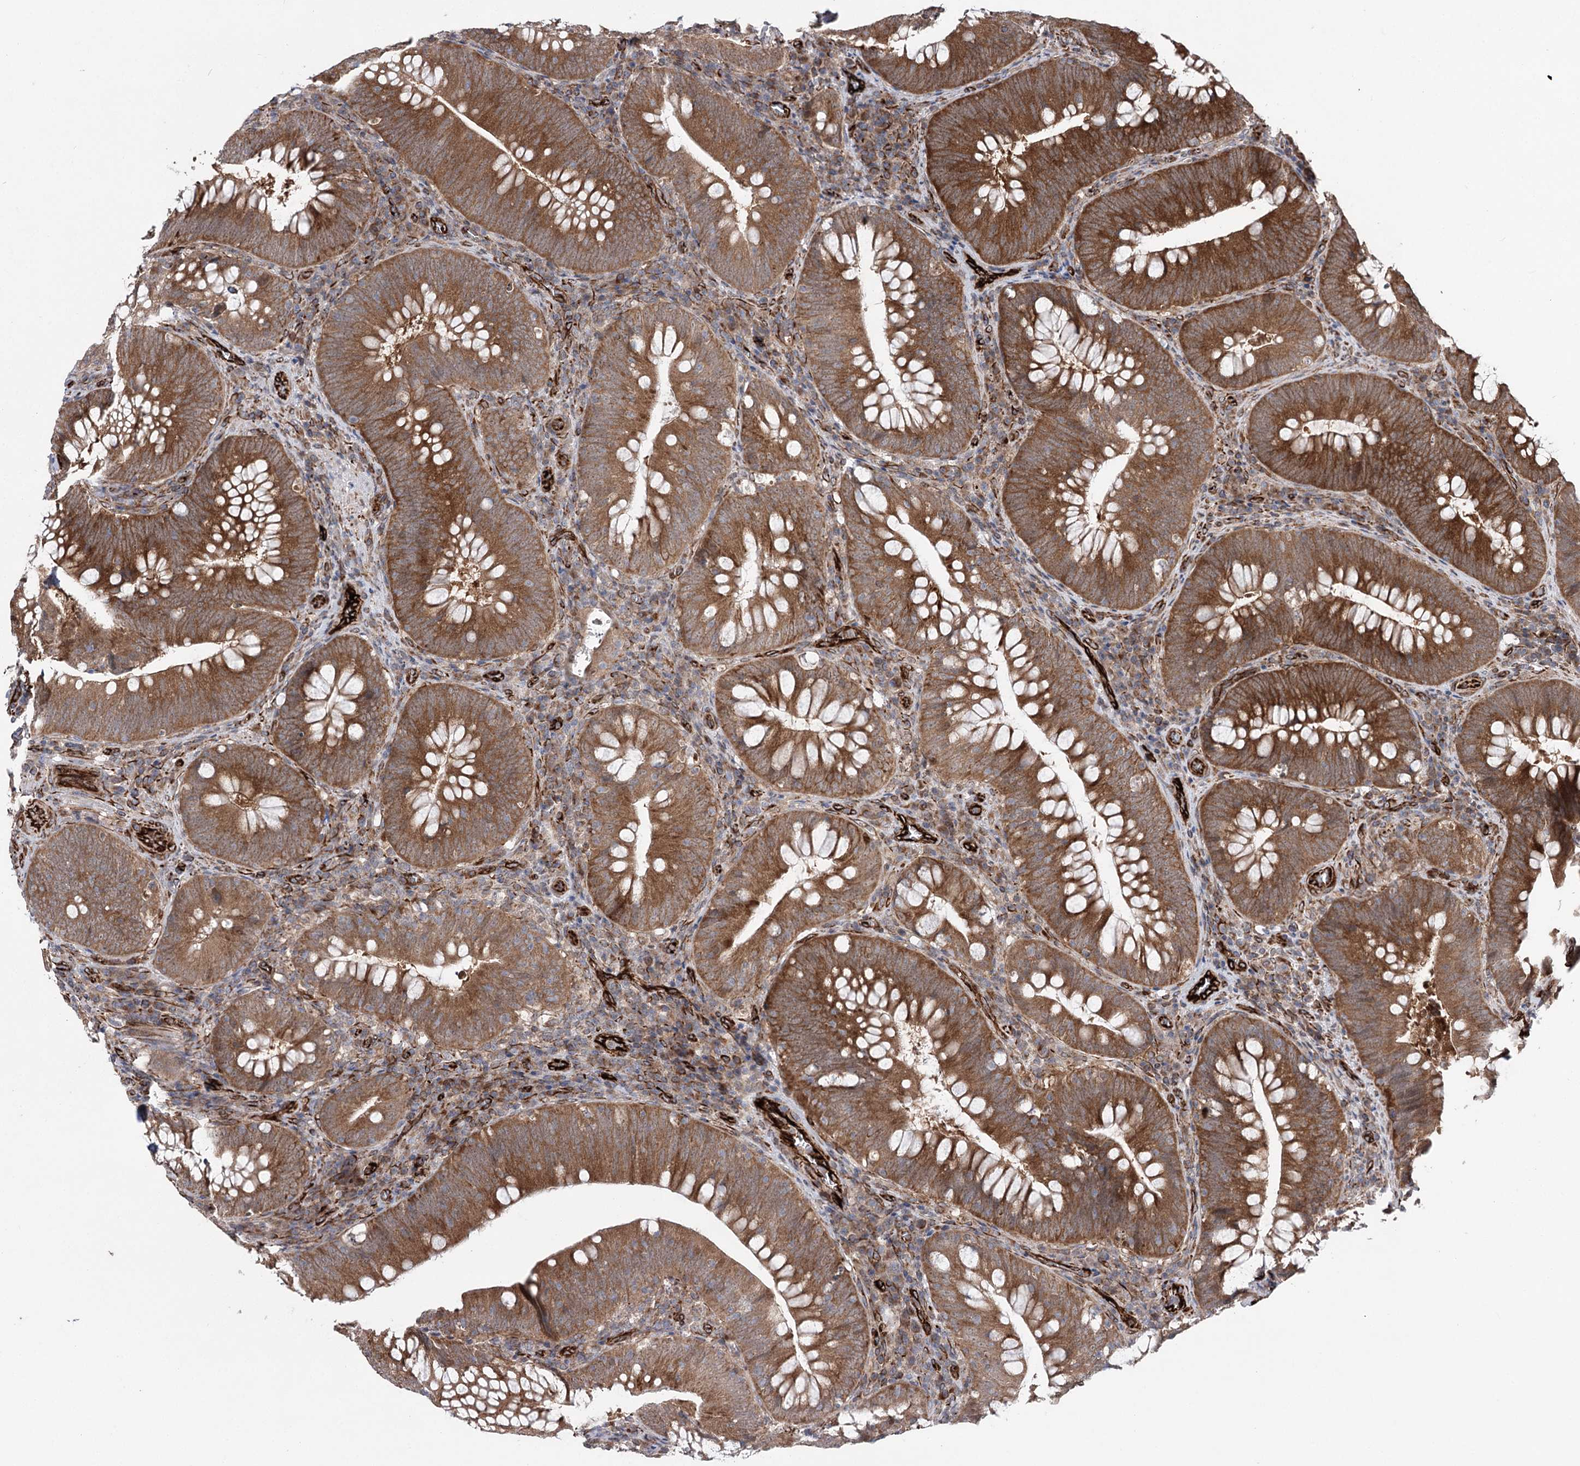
{"staining": {"intensity": "moderate", "quantity": ">75%", "location": "cytoplasmic/membranous"}, "tissue": "colorectal cancer", "cell_type": "Tumor cells", "image_type": "cancer", "snomed": [{"axis": "morphology", "description": "Normal tissue, NOS"}, {"axis": "topography", "description": "Colon"}], "caption": "High-power microscopy captured an immunohistochemistry (IHC) image of colorectal cancer, revealing moderate cytoplasmic/membranous expression in approximately >75% of tumor cells.", "gene": "MIB1", "patient": {"sex": "female", "age": 82}}